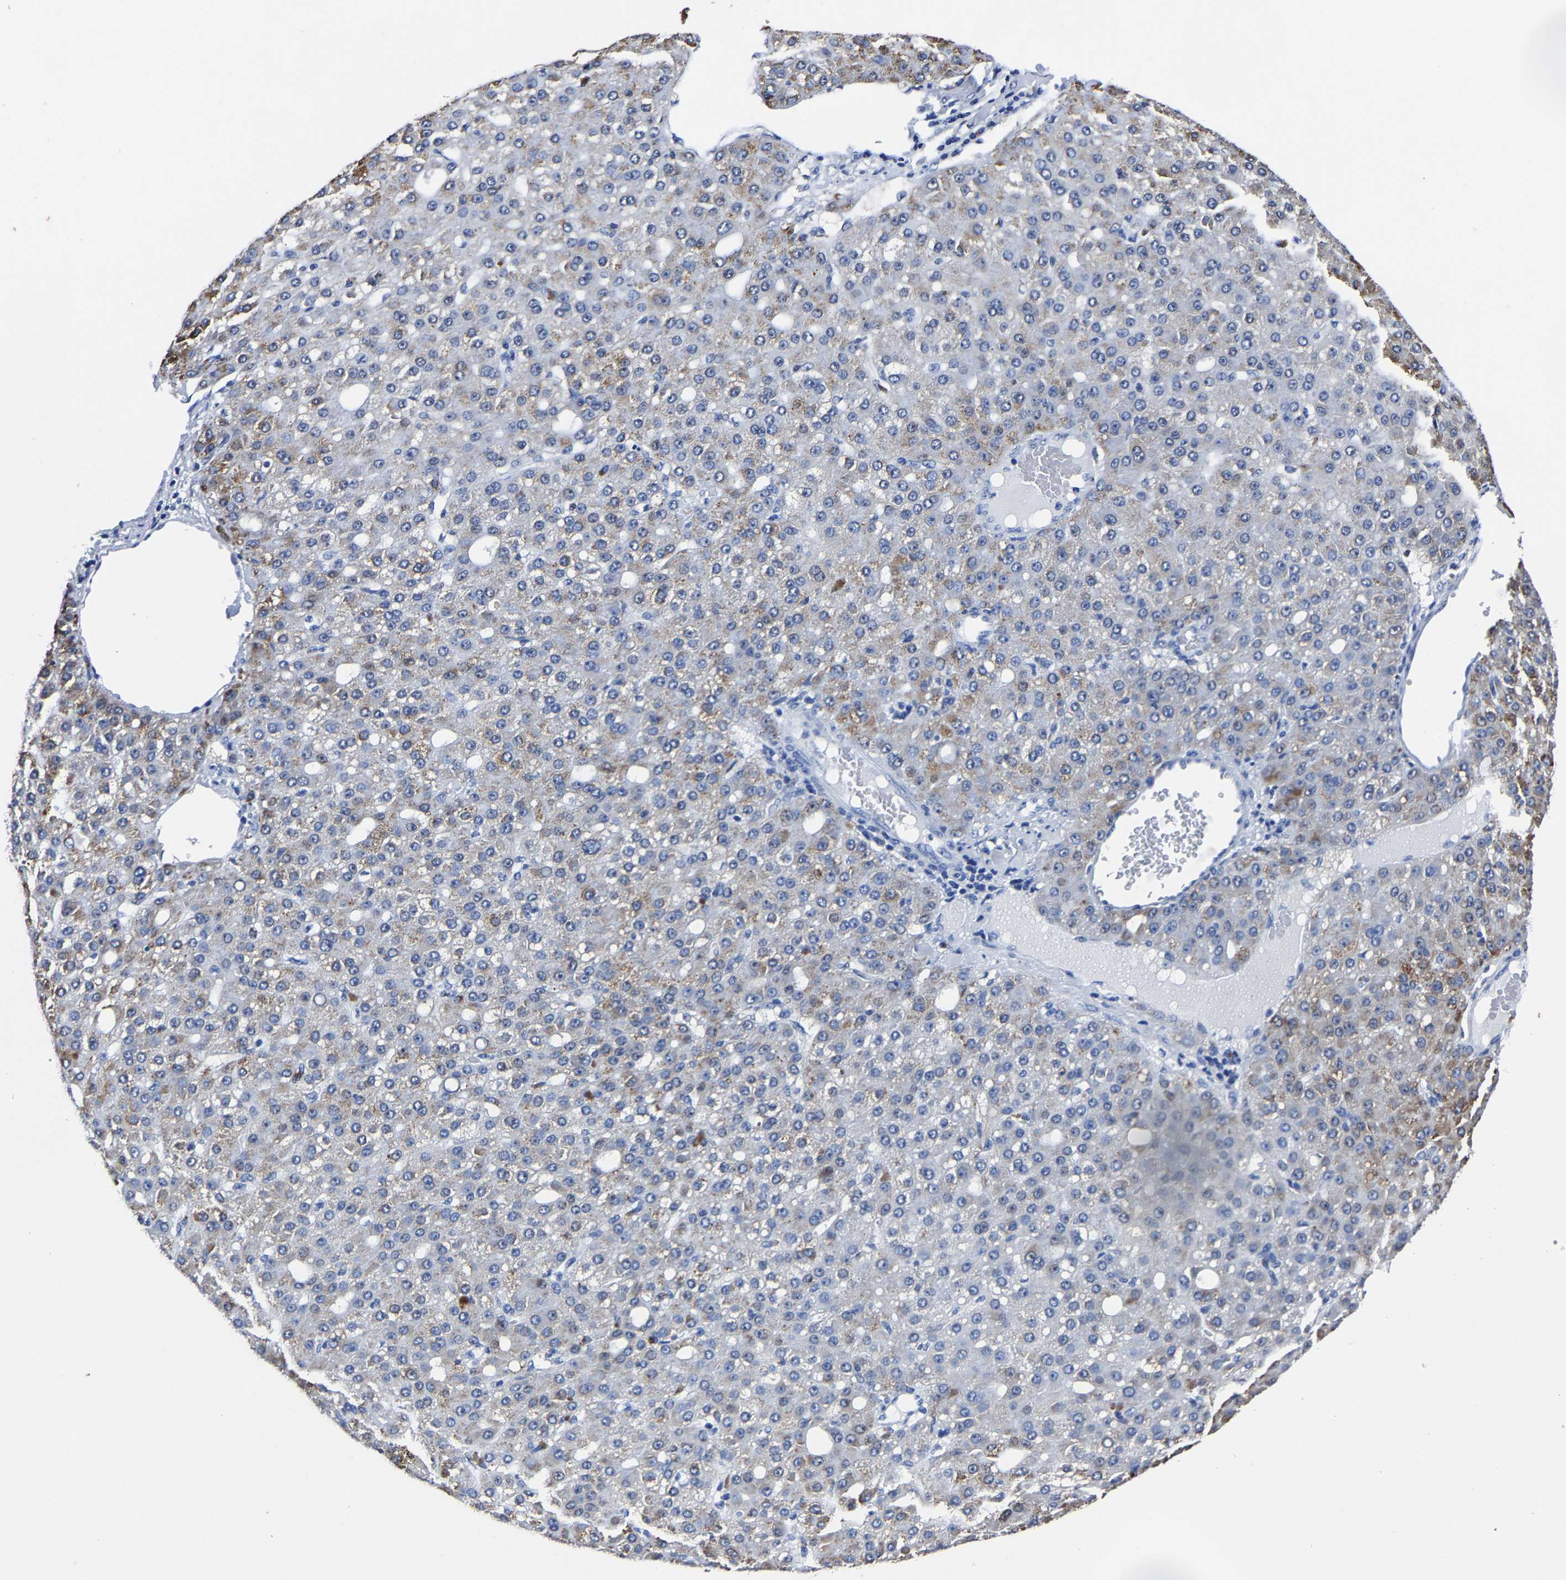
{"staining": {"intensity": "weak", "quantity": "<25%", "location": "cytoplasmic/membranous"}, "tissue": "liver cancer", "cell_type": "Tumor cells", "image_type": "cancer", "snomed": [{"axis": "morphology", "description": "Carcinoma, Hepatocellular, NOS"}, {"axis": "topography", "description": "Liver"}], "caption": "Tumor cells are negative for protein expression in human liver cancer (hepatocellular carcinoma).", "gene": "PSPH", "patient": {"sex": "male", "age": 67}}